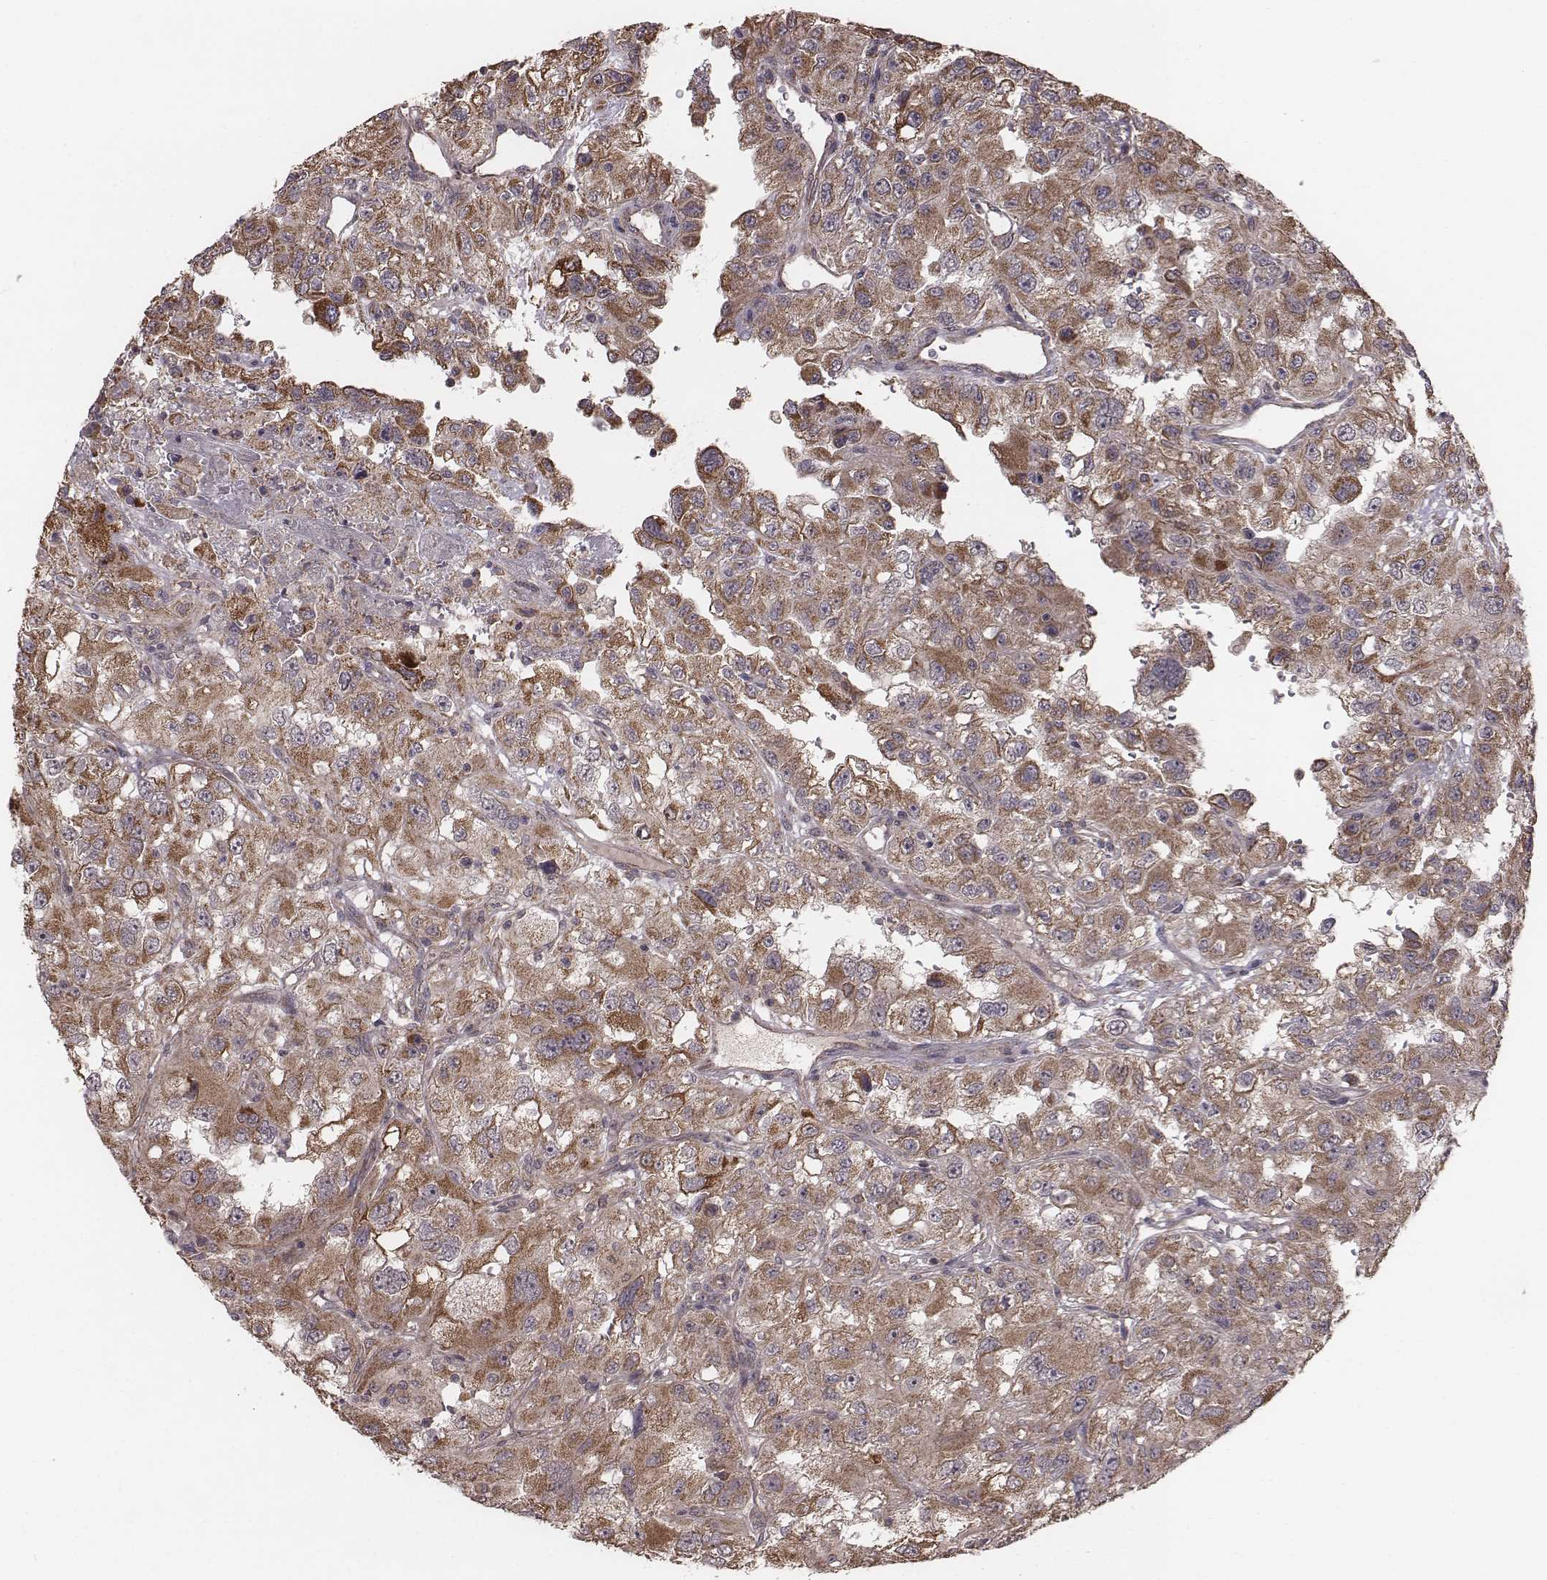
{"staining": {"intensity": "moderate", "quantity": ">75%", "location": "cytoplasmic/membranous"}, "tissue": "renal cancer", "cell_type": "Tumor cells", "image_type": "cancer", "snomed": [{"axis": "morphology", "description": "Adenocarcinoma, NOS"}, {"axis": "topography", "description": "Kidney"}], "caption": "High-magnification brightfield microscopy of renal cancer stained with DAB (brown) and counterstained with hematoxylin (blue). tumor cells exhibit moderate cytoplasmic/membranous expression is seen in about>75% of cells.", "gene": "PDCD2L", "patient": {"sex": "male", "age": 64}}